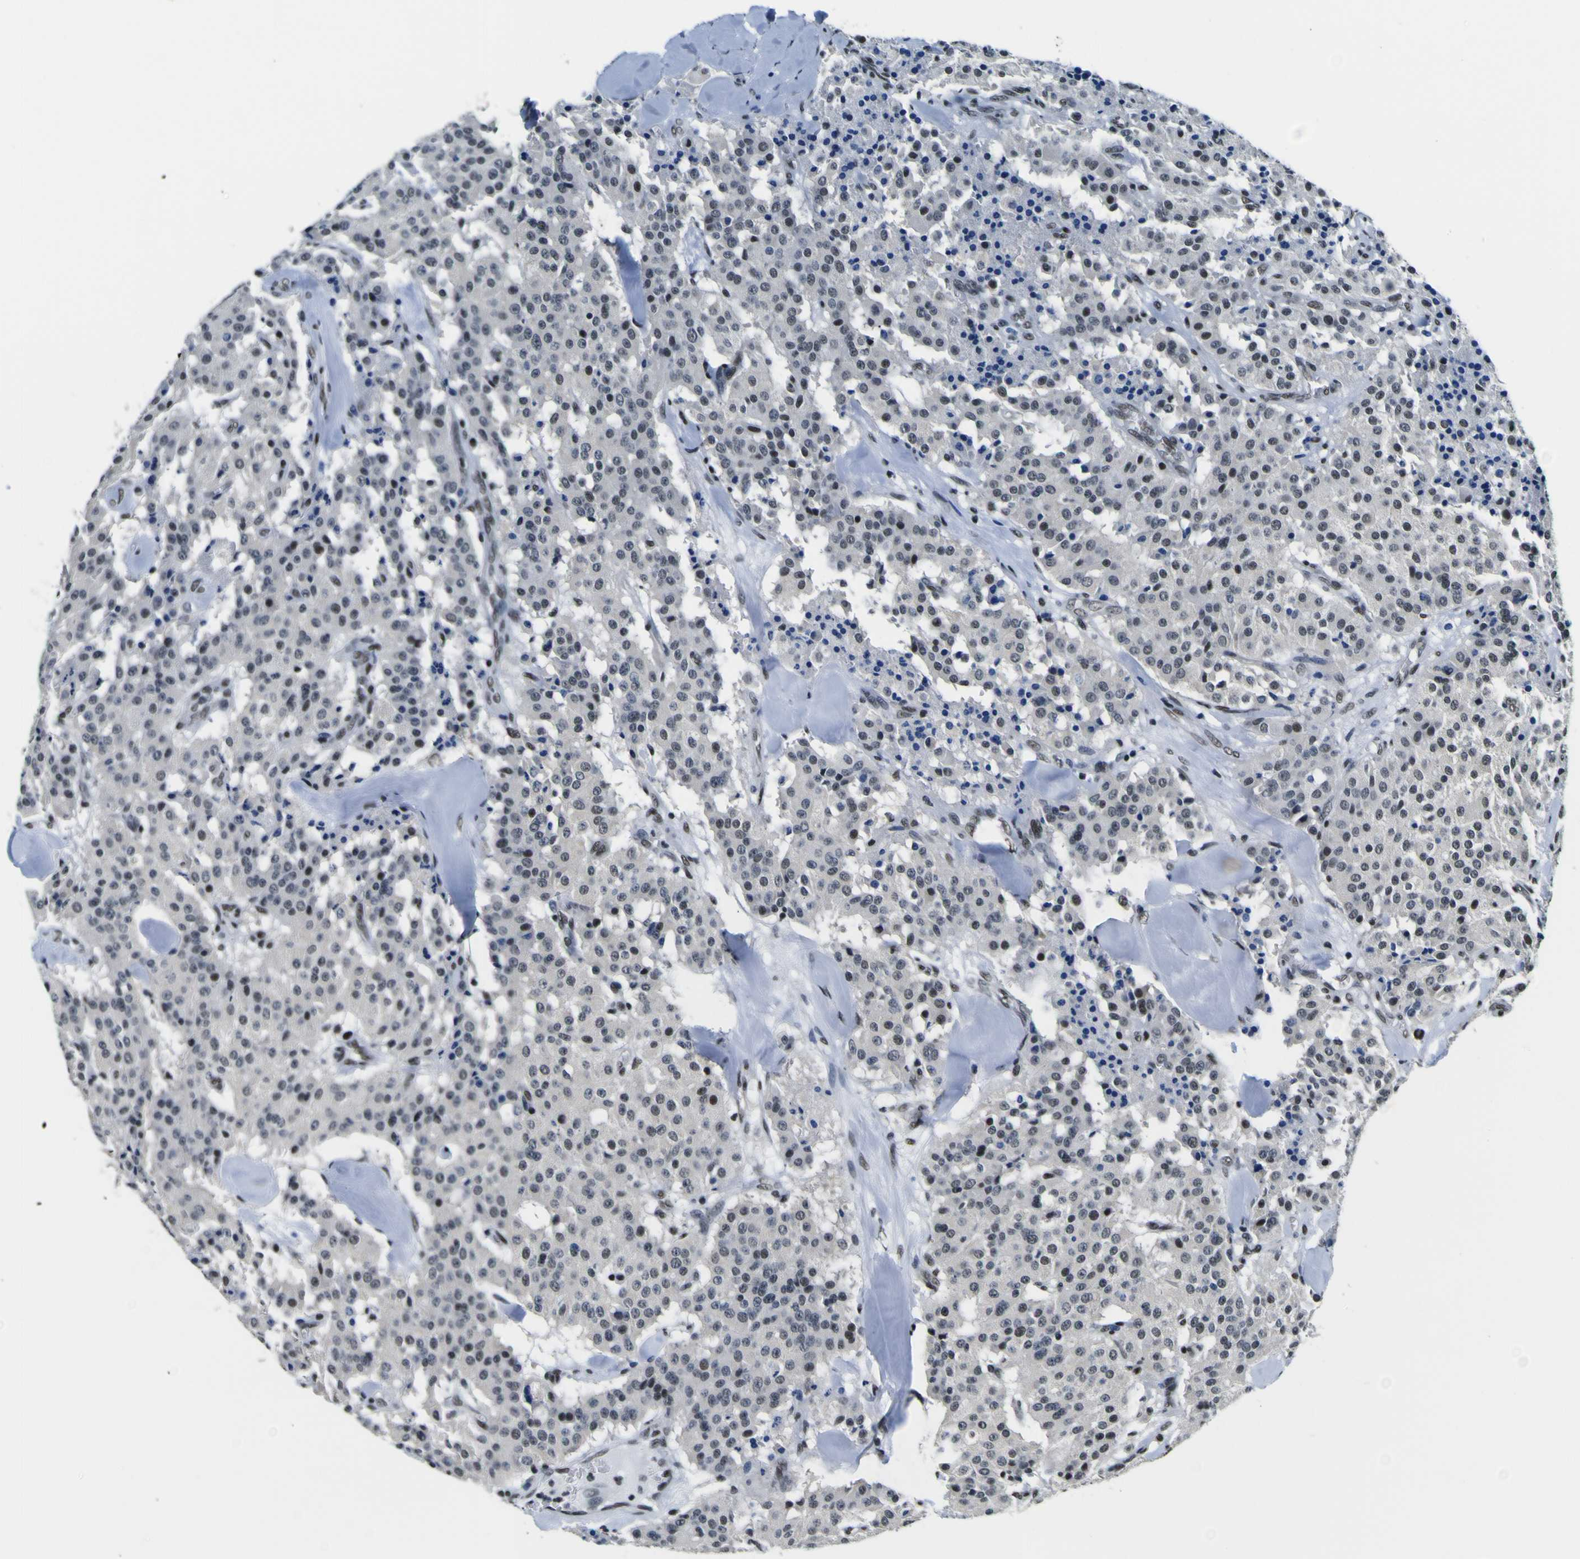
{"staining": {"intensity": "weak", "quantity": ">75%", "location": "nuclear"}, "tissue": "carcinoid", "cell_type": "Tumor cells", "image_type": "cancer", "snomed": [{"axis": "morphology", "description": "Carcinoid, malignant, NOS"}, {"axis": "topography", "description": "Lung"}], "caption": "Human carcinoid stained with a protein marker exhibits weak staining in tumor cells.", "gene": "SP1", "patient": {"sex": "male", "age": 30}}